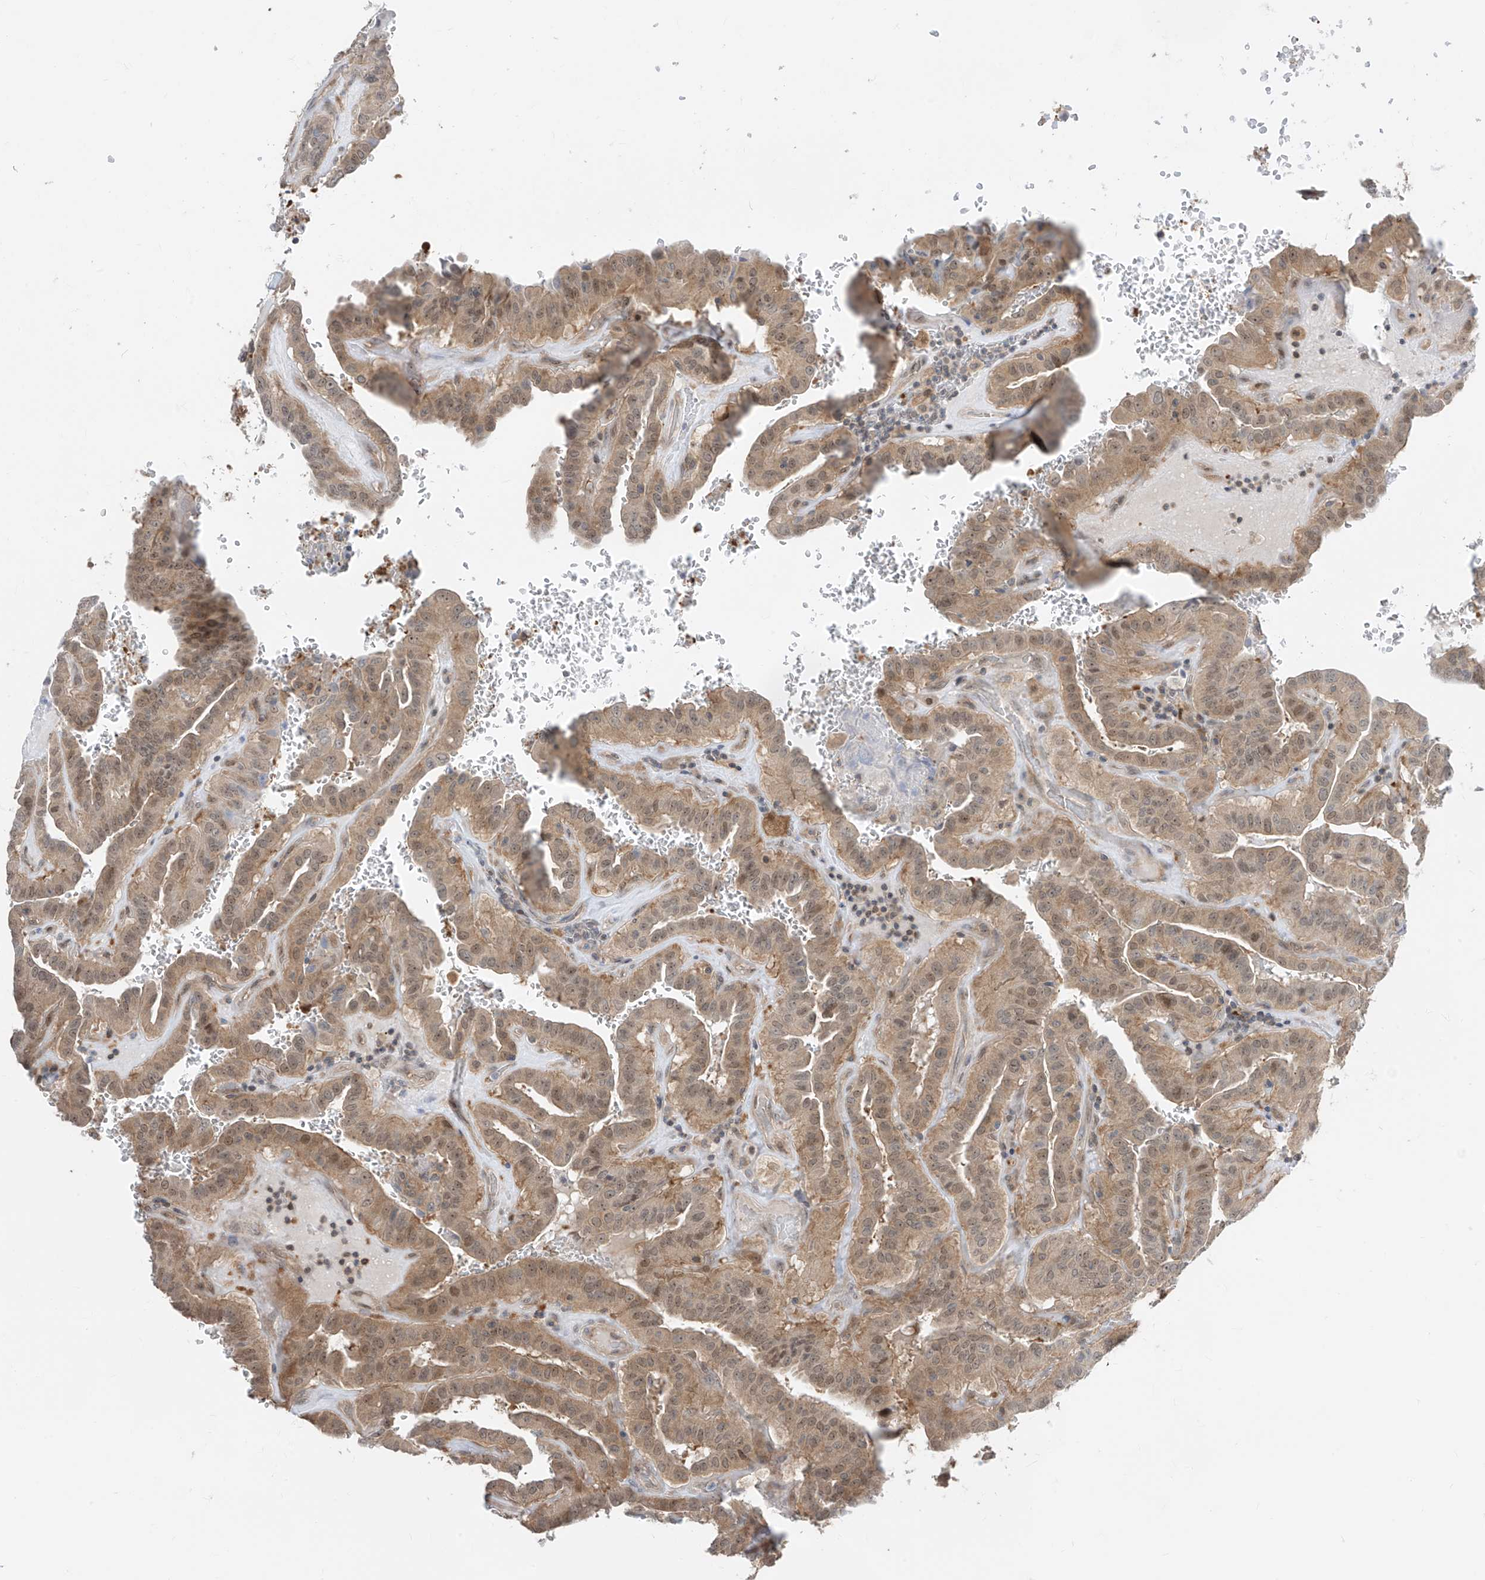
{"staining": {"intensity": "moderate", "quantity": ">75%", "location": "cytoplasmic/membranous"}, "tissue": "thyroid cancer", "cell_type": "Tumor cells", "image_type": "cancer", "snomed": [{"axis": "morphology", "description": "Papillary adenocarcinoma, NOS"}, {"axis": "topography", "description": "Thyroid gland"}], "caption": "This is a micrograph of immunohistochemistry staining of thyroid papillary adenocarcinoma, which shows moderate positivity in the cytoplasmic/membranous of tumor cells.", "gene": "TTC38", "patient": {"sex": "male", "age": 77}}